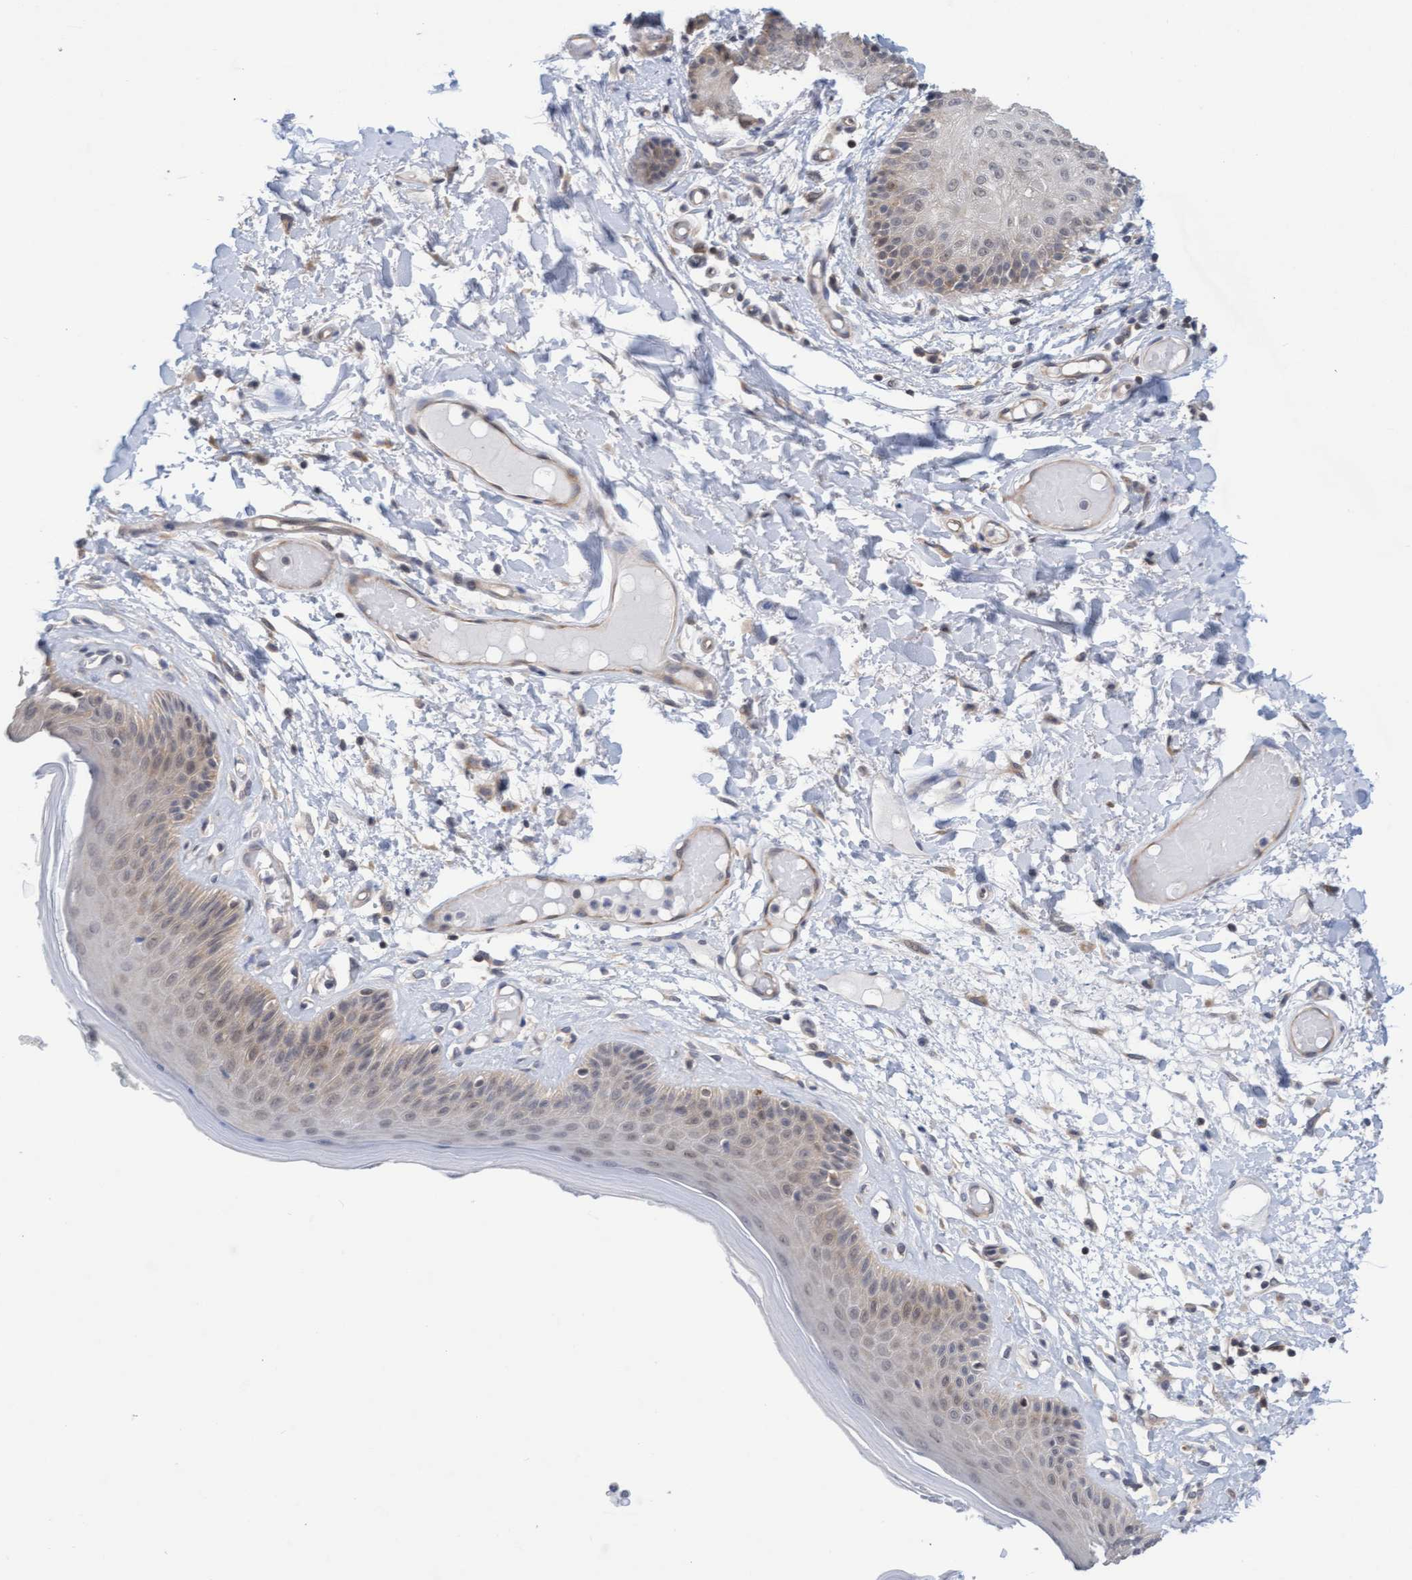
{"staining": {"intensity": "moderate", "quantity": "25%-75%", "location": "cytoplasmic/membranous"}, "tissue": "skin", "cell_type": "Epidermal cells", "image_type": "normal", "snomed": [{"axis": "morphology", "description": "Normal tissue, NOS"}, {"axis": "topography", "description": "Vulva"}], "caption": "Protein staining displays moderate cytoplasmic/membranous expression in approximately 25%-75% of epidermal cells in benign skin.", "gene": "AMZ2", "patient": {"sex": "female", "age": 73}}